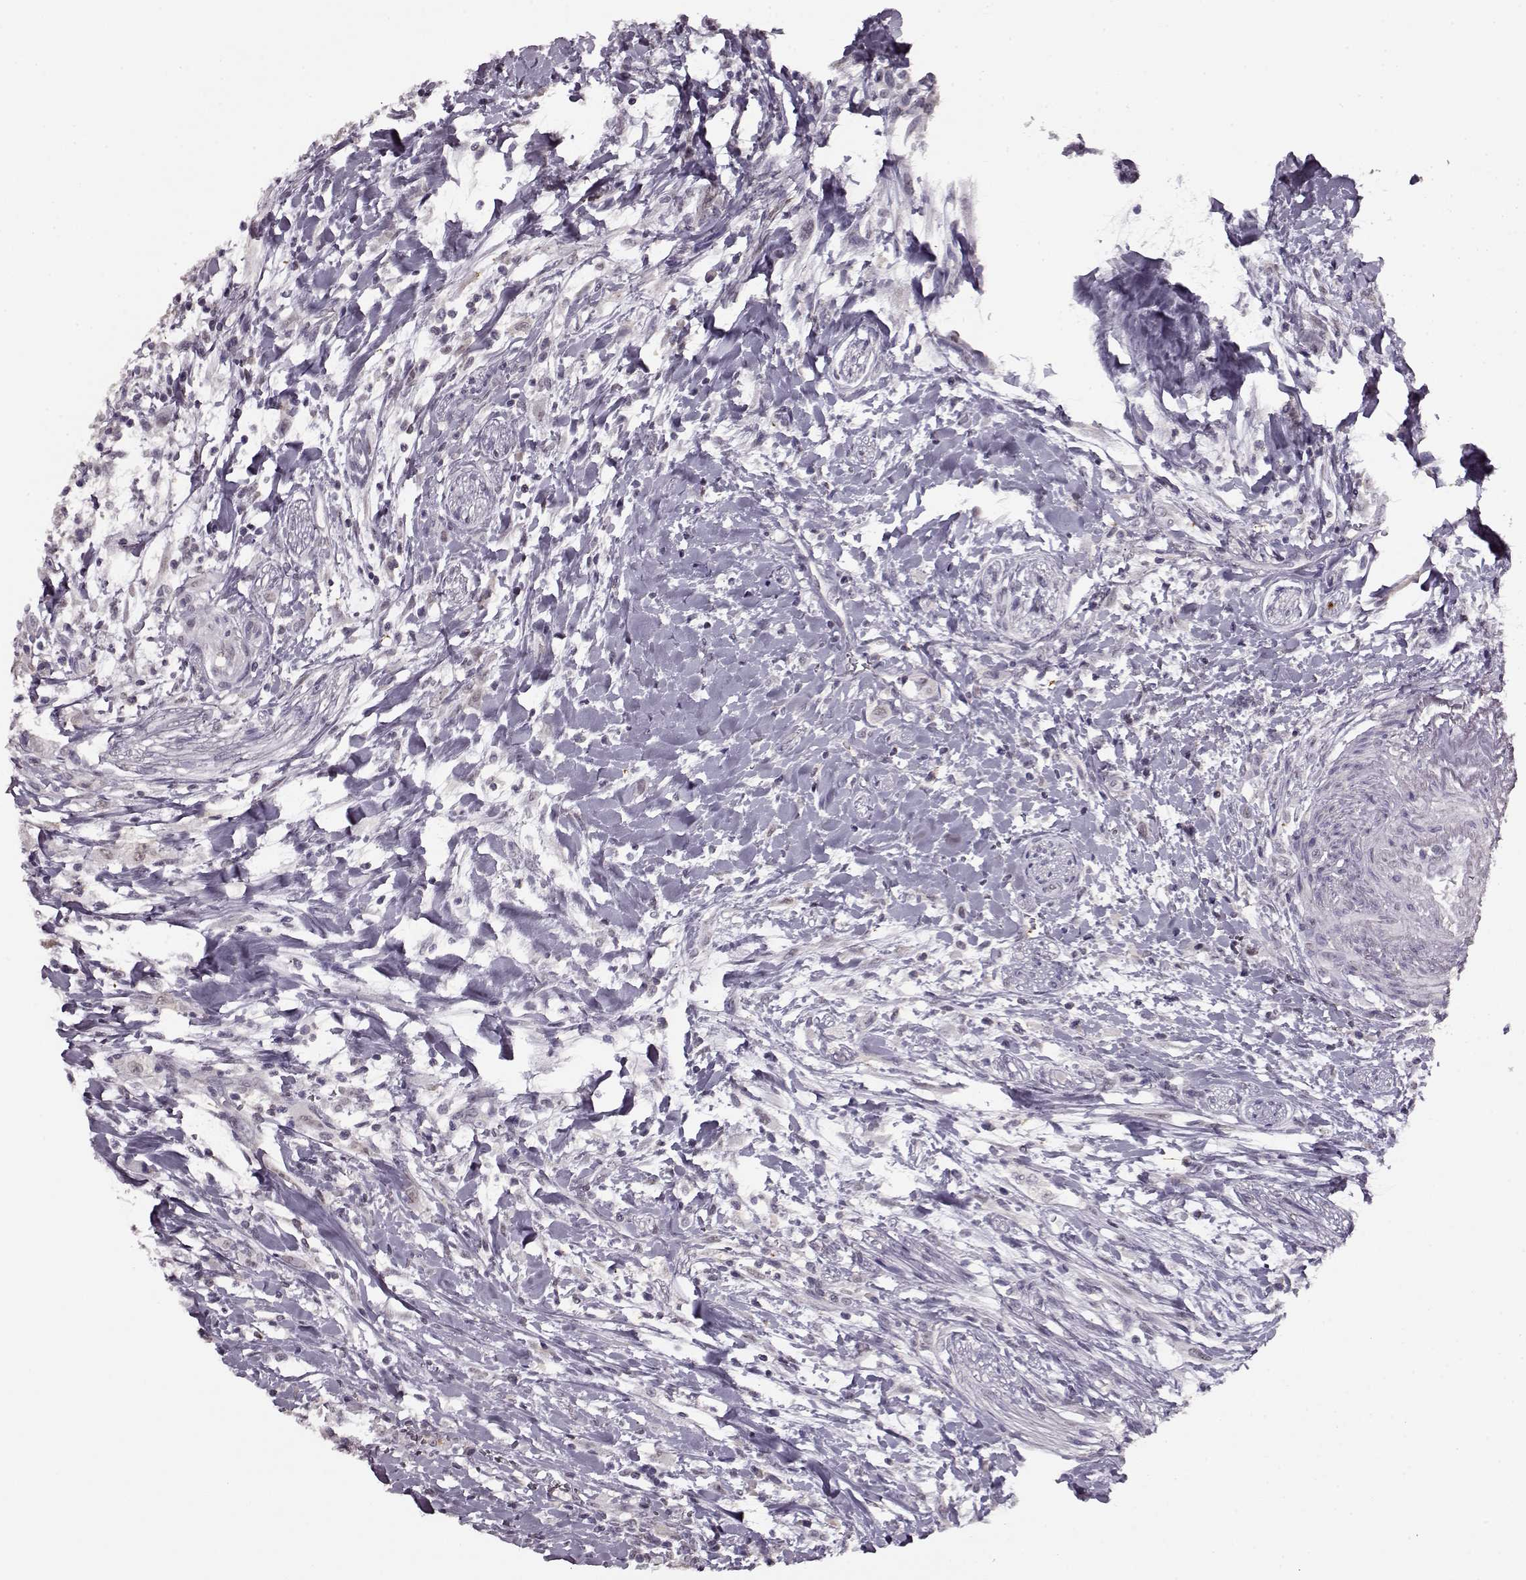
{"staining": {"intensity": "weak", "quantity": "<25%", "location": "nuclear"}, "tissue": "head and neck cancer", "cell_type": "Tumor cells", "image_type": "cancer", "snomed": [{"axis": "morphology", "description": "Squamous cell carcinoma, NOS"}, {"axis": "morphology", "description": "Squamous cell carcinoma, metastatic, NOS"}, {"axis": "topography", "description": "Oral tissue"}, {"axis": "topography", "description": "Head-Neck"}], "caption": "Immunohistochemistry (IHC) of head and neck cancer demonstrates no staining in tumor cells.", "gene": "RP1L1", "patient": {"sex": "female", "age": 85}}